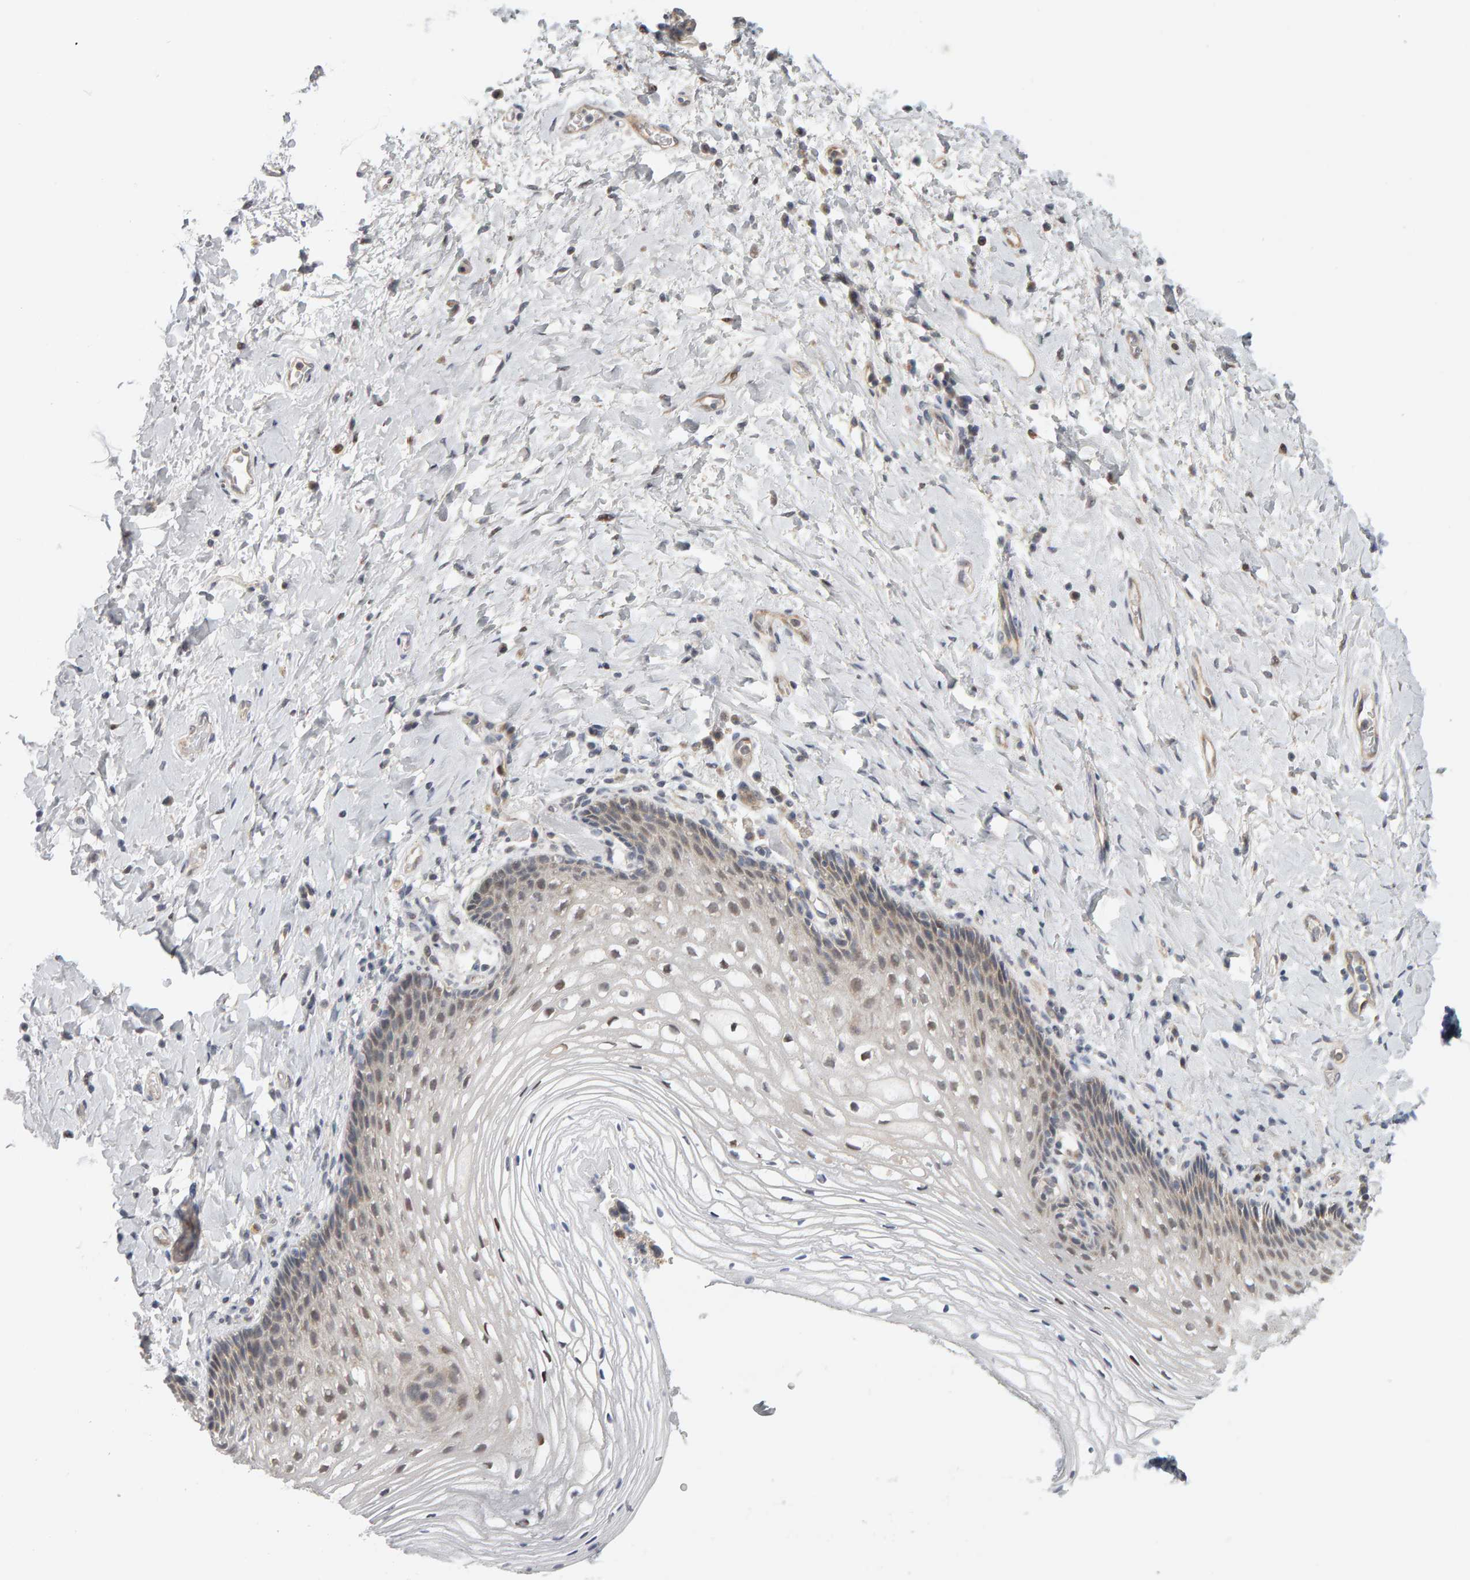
{"staining": {"intensity": "weak", "quantity": "<25%", "location": "cytoplasmic/membranous"}, "tissue": "vagina", "cell_type": "Squamous epithelial cells", "image_type": "normal", "snomed": [{"axis": "morphology", "description": "Normal tissue, NOS"}, {"axis": "topography", "description": "Vagina"}], "caption": "An immunohistochemistry image of normal vagina is shown. There is no staining in squamous epithelial cells of vagina.", "gene": "MSRA", "patient": {"sex": "female", "age": 60}}